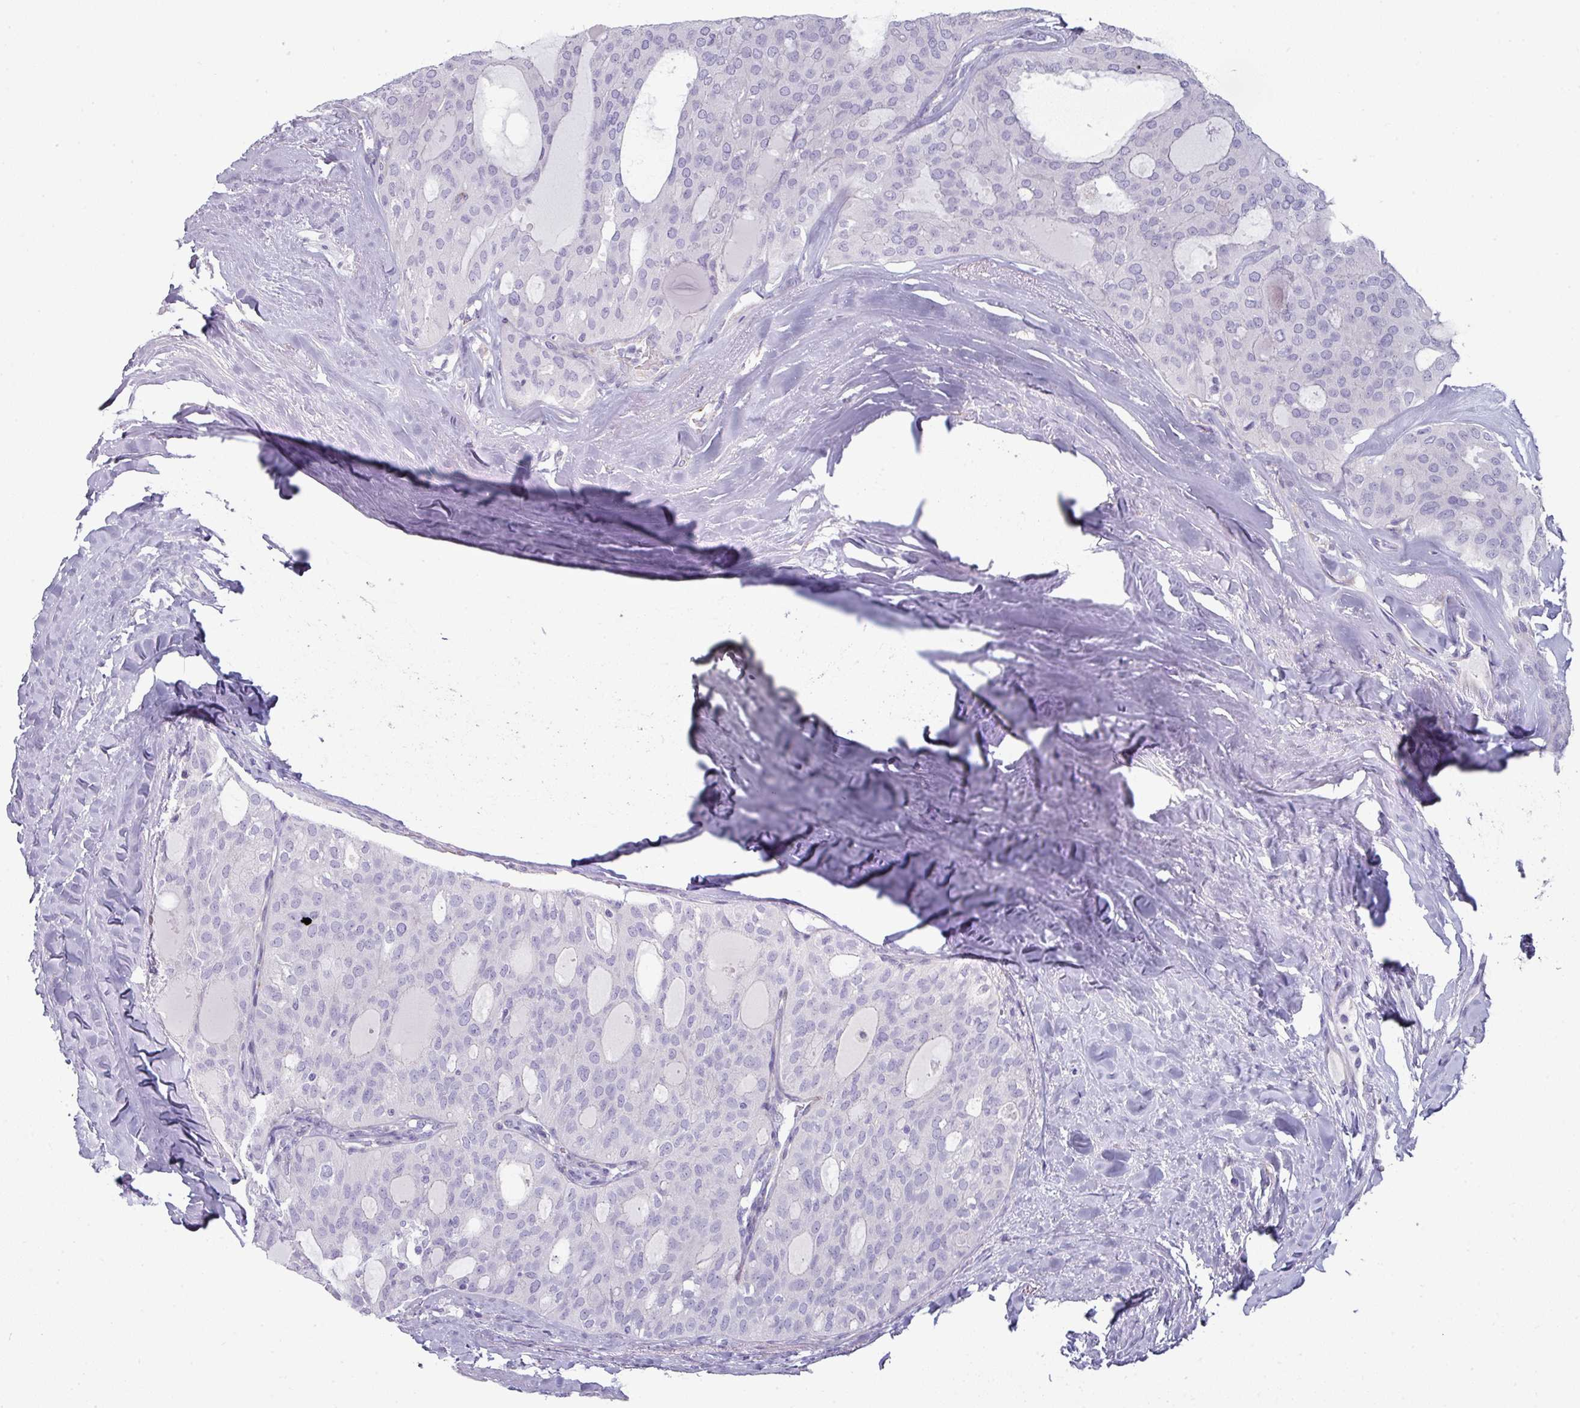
{"staining": {"intensity": "negative", "quantity": "none", "location": "none"}, "tissue": "thyroid cancer", "cell_type": "Tumor cells", "image_type": "cancer", "snomed": [{"axis": "morphology", "description": "Follicular adenoma carcinoma, NOS"}, {"axis": "topography", "description": "Thyroid gland"}], "caption": "Immunohistochemical staining of follicular adenoma carcinoma (thyroid) shows no significant staining in tumor cells. (DAB IHC, high magnification).", "gene": "SLC17A7", "patient": {"sex": "male", "age": 75}}